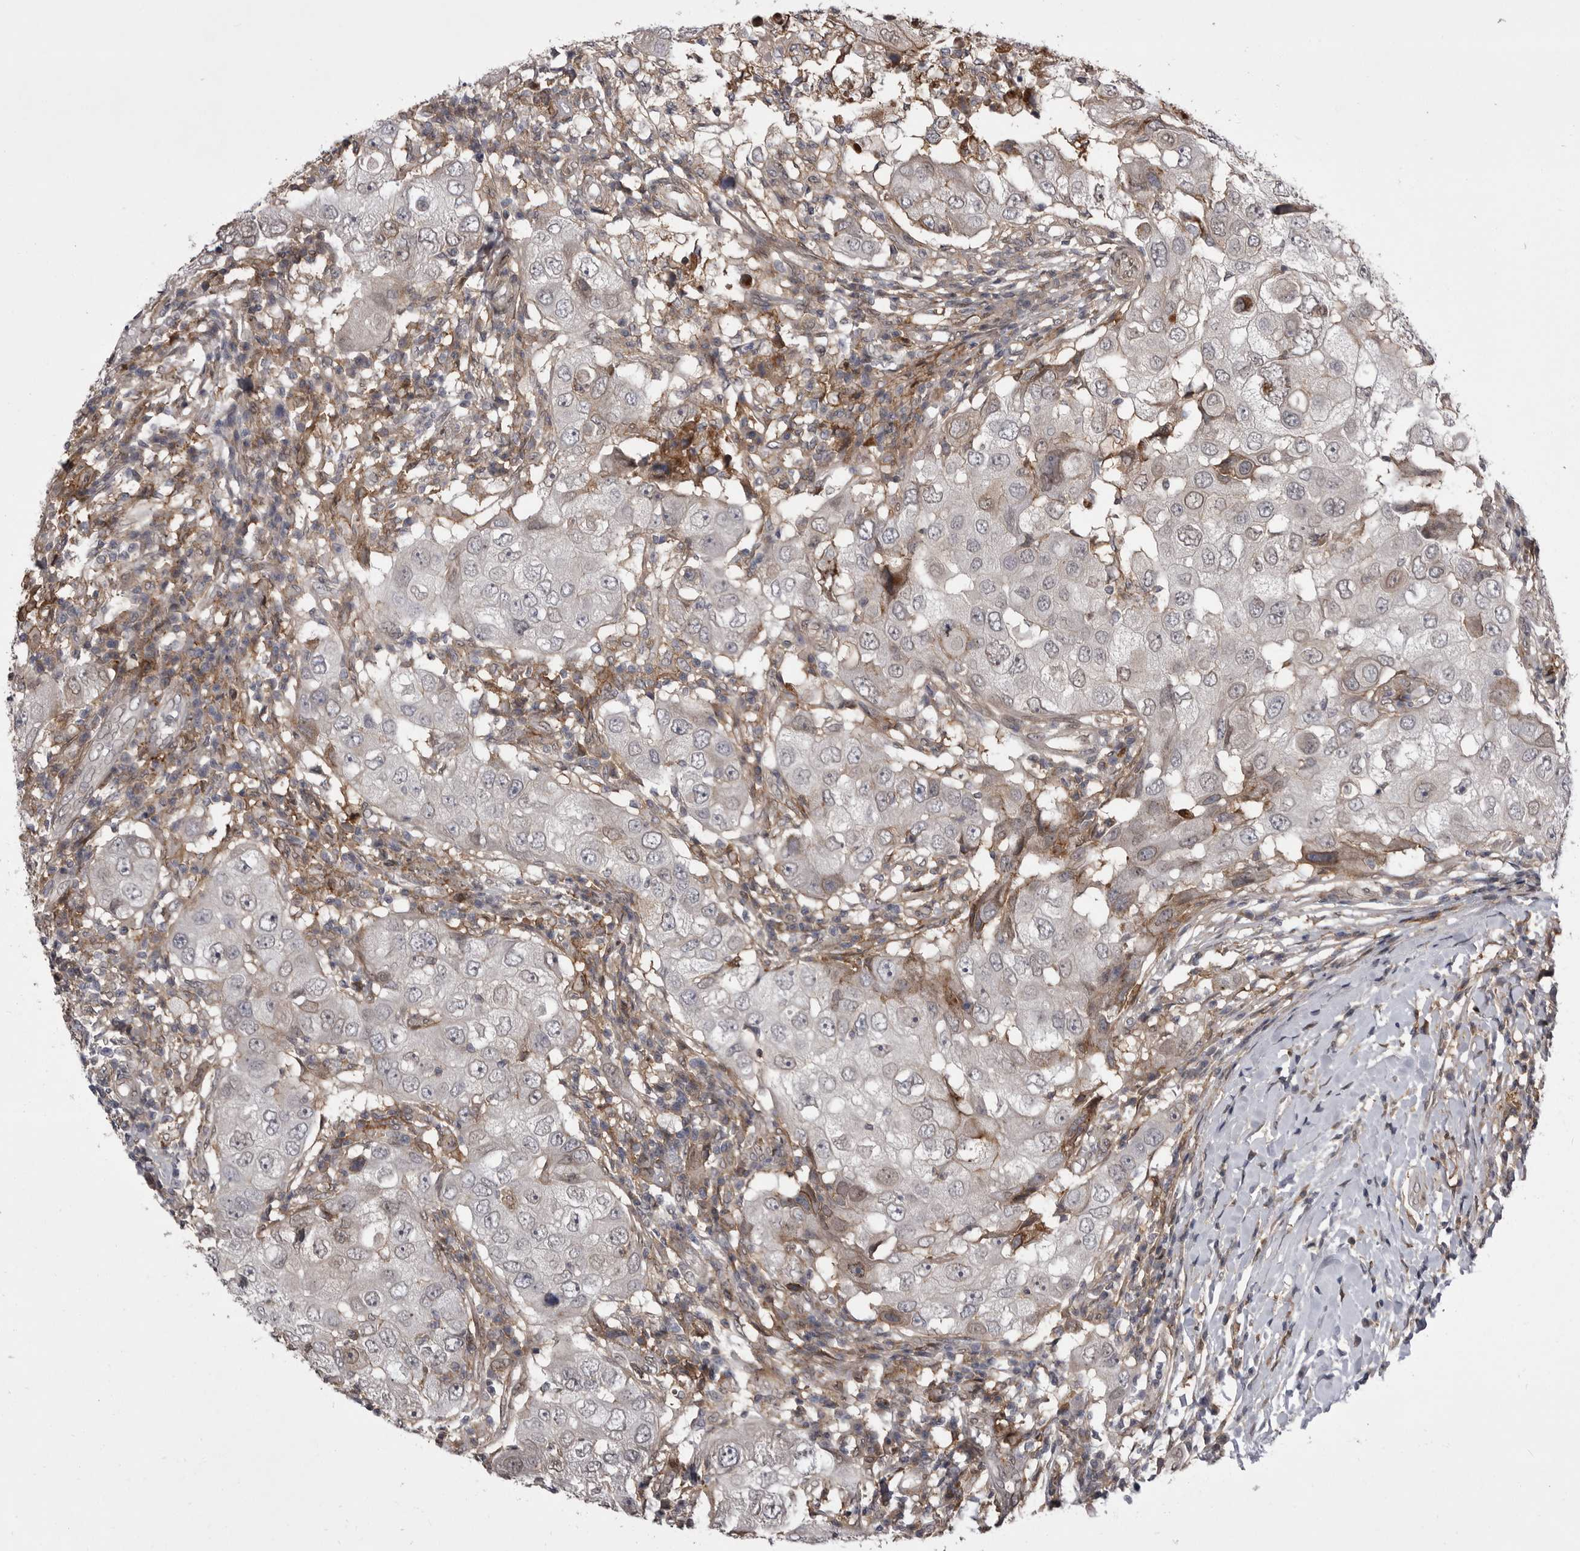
{"staining": {"intensity": "negative", "quantity": "none", "location": "none"}, "tissue": "breast cancer", "cell_type": "Tumor cells", "image_type": "cancer", "snomed": [{"axis": "morphology", "description": "Duct carcinoma"}, {"axis": "topography", "description": "Breast"}], "caption": "Invasive ductal carcinoma (breast) stained for a protein using immunohistochemistry shows no expression tumor cells.", "gene": "ABL1", "patient": {"sex": "female", "age": 27}}